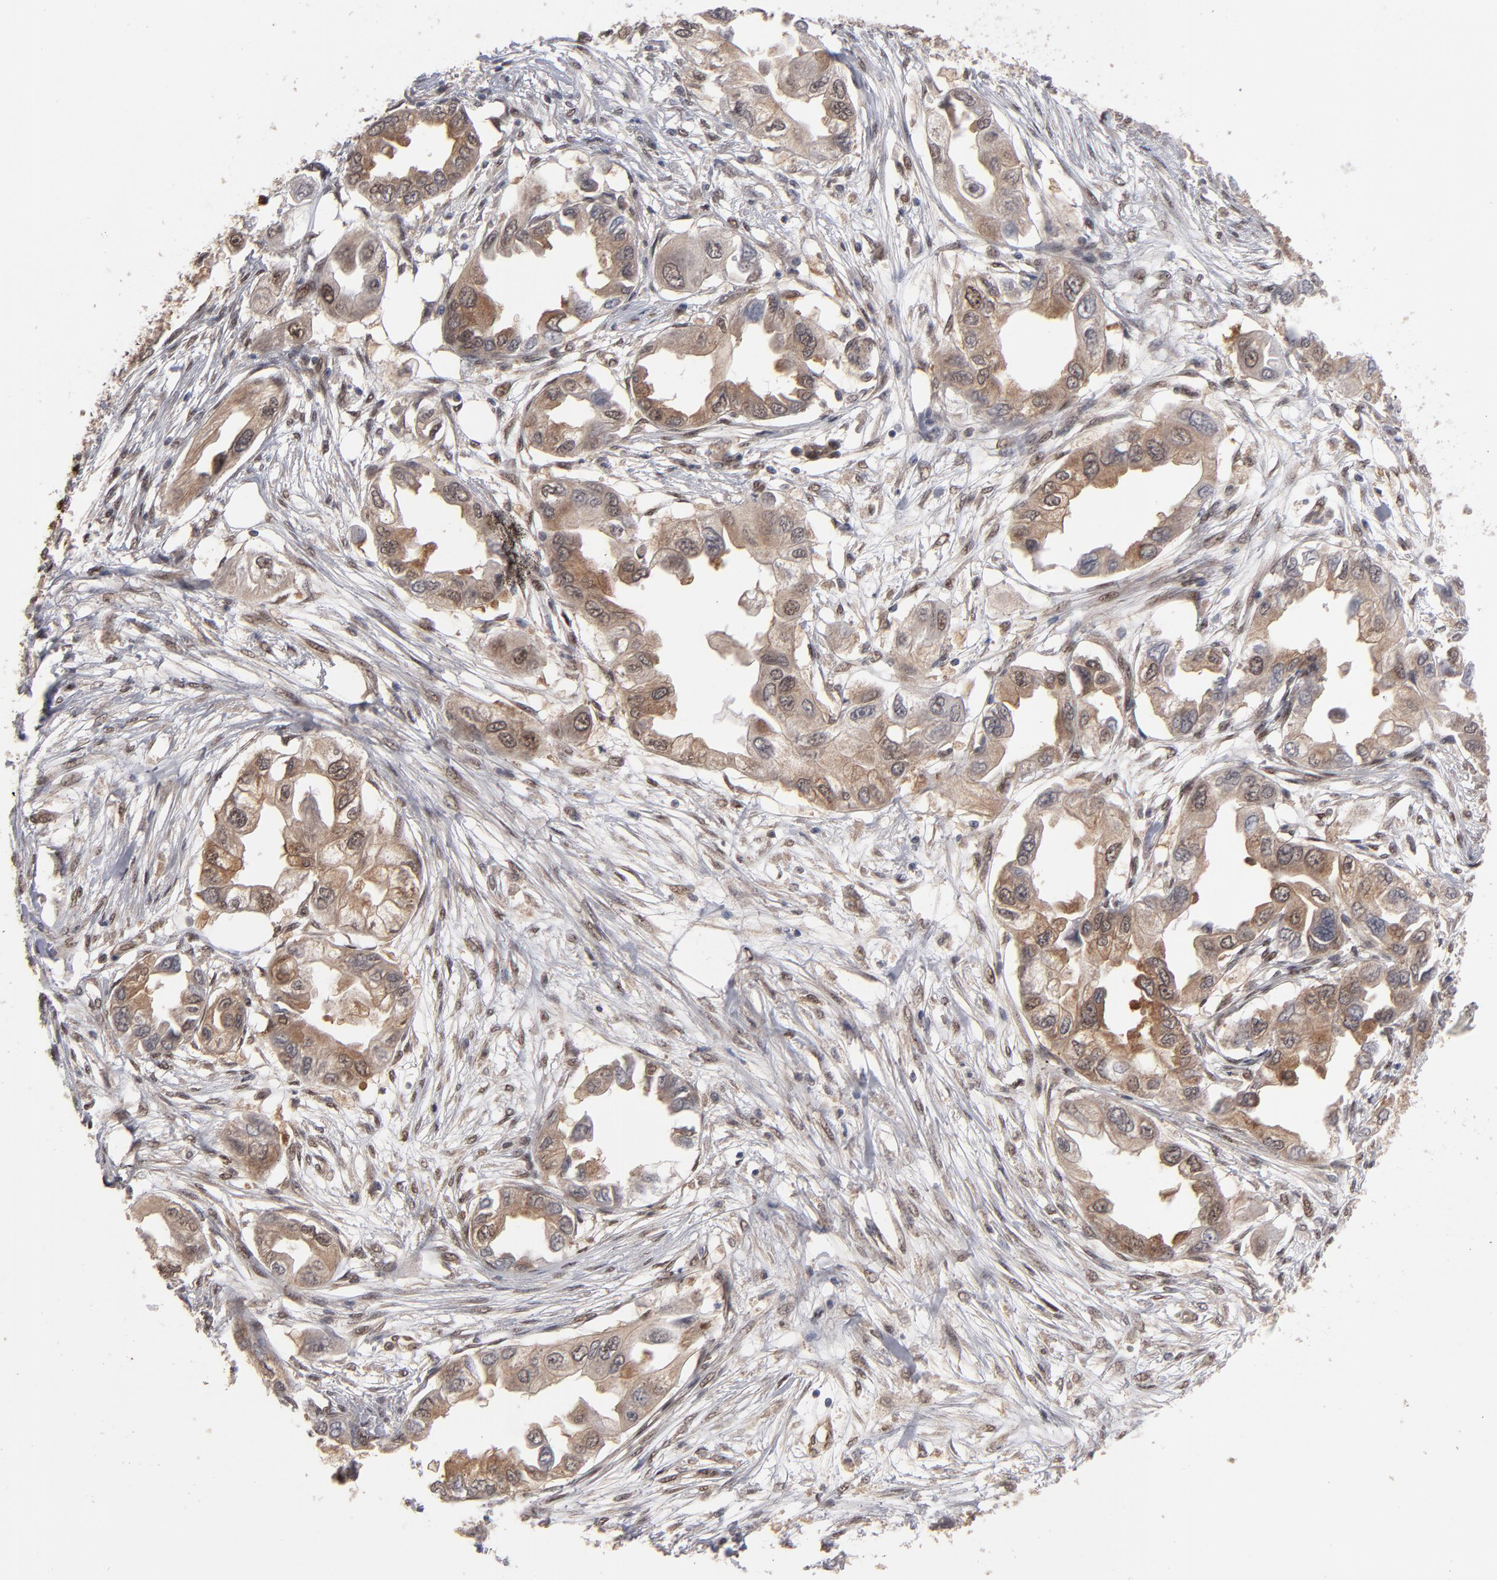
{"staining": {"intensity": "weak", "quantity": ">75%", "location": "cytoplasmic/membranous,nuclear"}, "tissue": "endometrial cancer", "cell_type": "Tumor cells", "image_type": "cancer", "snomed": [{"axis": "morphology", "description": "Adenocarcinoma, NOS"}, {"axis": "topography", "description": "Endometrium"}], "caption": "Immunohistochemical staining of endometrial cancer (adenocarcinoma) shows low levels of weak cytoplasmic/membranous and nuclear positivity in about >75% of tumor cells. (Brightfield microscopy of DAB IHC at high magnification).", "gene": "HUWE1", "patient": {"sex": "female", "age": 67}}